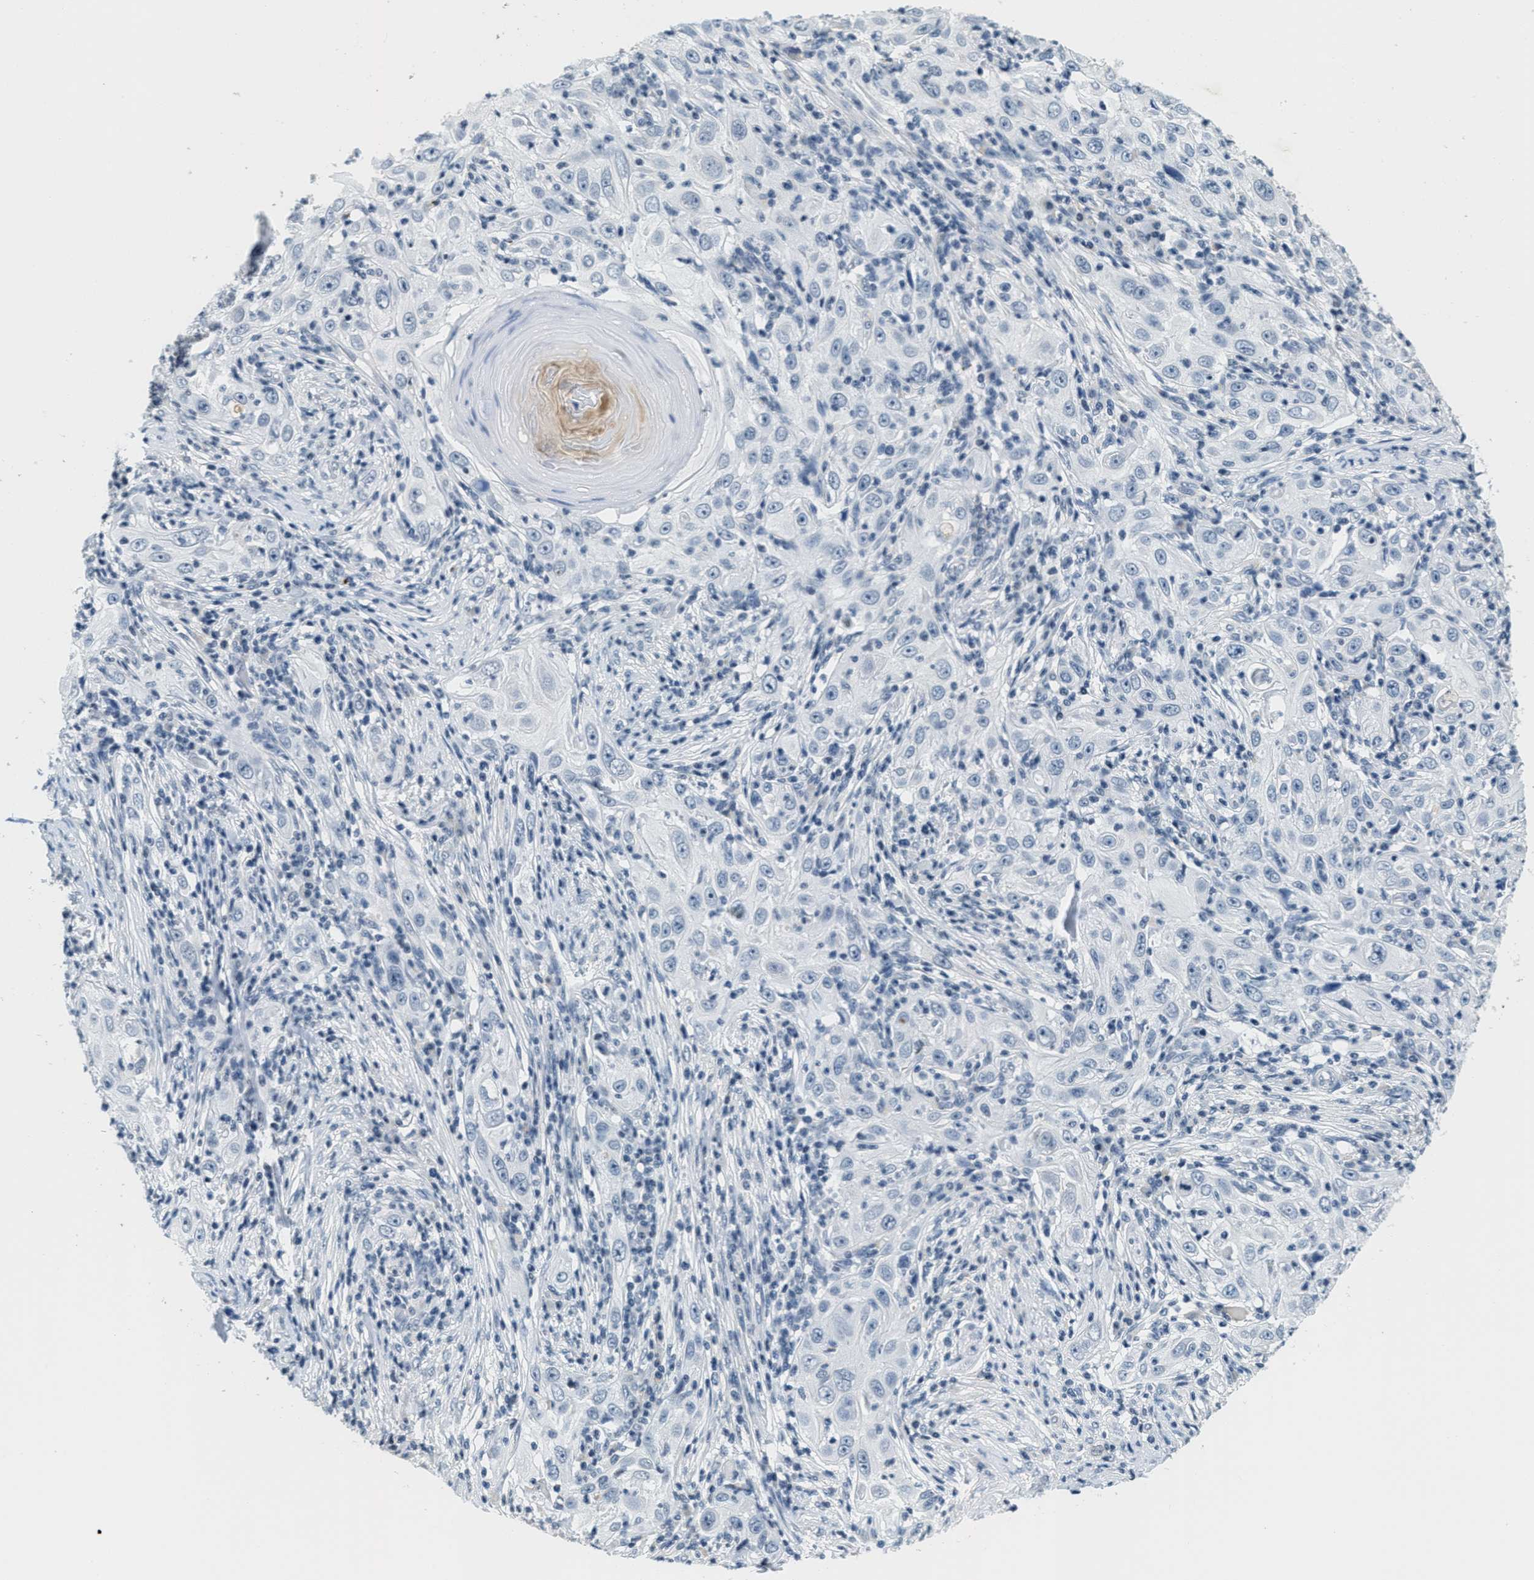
{"staining": {"intensity": "negative", "quantity": "none", "location": "none"}, "tissue": "skin cancer", "cell_type": "Tumor cells", "image_type": "cancer", "snomed": [{"axis": "morphology", "description": "Squamous cell carcinoma, NOS"}, {"axis": "topography", "description": "Skin"}], "caption": "Tumor cells show no significant staining in skin cancer (squamous cell carcinoma).", "gene": "CA4", "patient": {"sex": "female", "age": 88}}